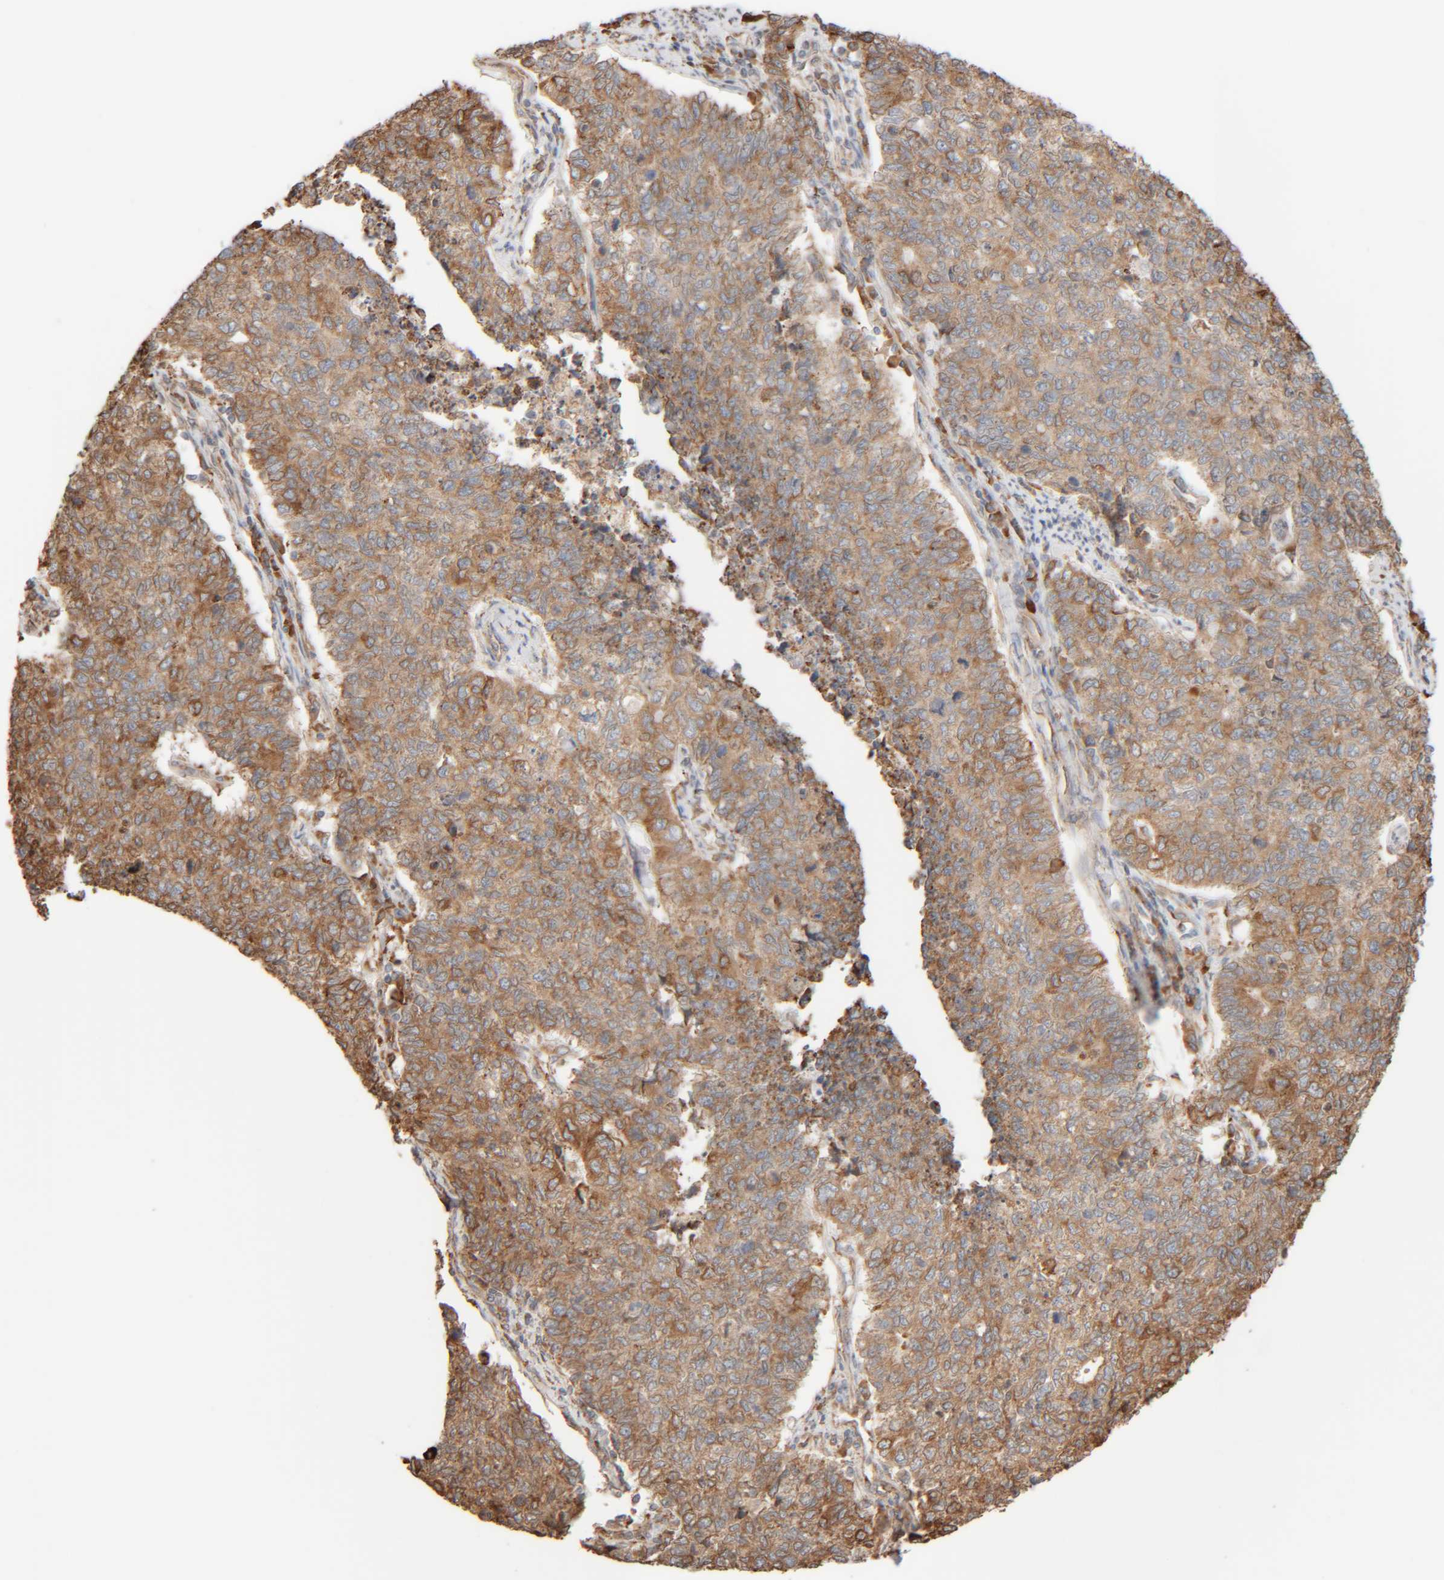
{"staining": {"intensity": "moderate", "quantity": ">75%", "location": "cytoplasmic/membranous"}, "tissue": "cervical cancer", "cell_type": "Tumor cells", "image_type": "cancer", "snomed": [{"axis": "morphology", "description": "Squamous cell carcinoma, NOS"}, {"axis": "topography", "description": "Cervix"}], "caption": "Moderate cytoplasmic/membranous protein positivity is identified in about >75% of tumor cells in cervical squamous cell carcinoma.", "gene": "INTS1", "patient": {"sex": "female", "age": 63}}